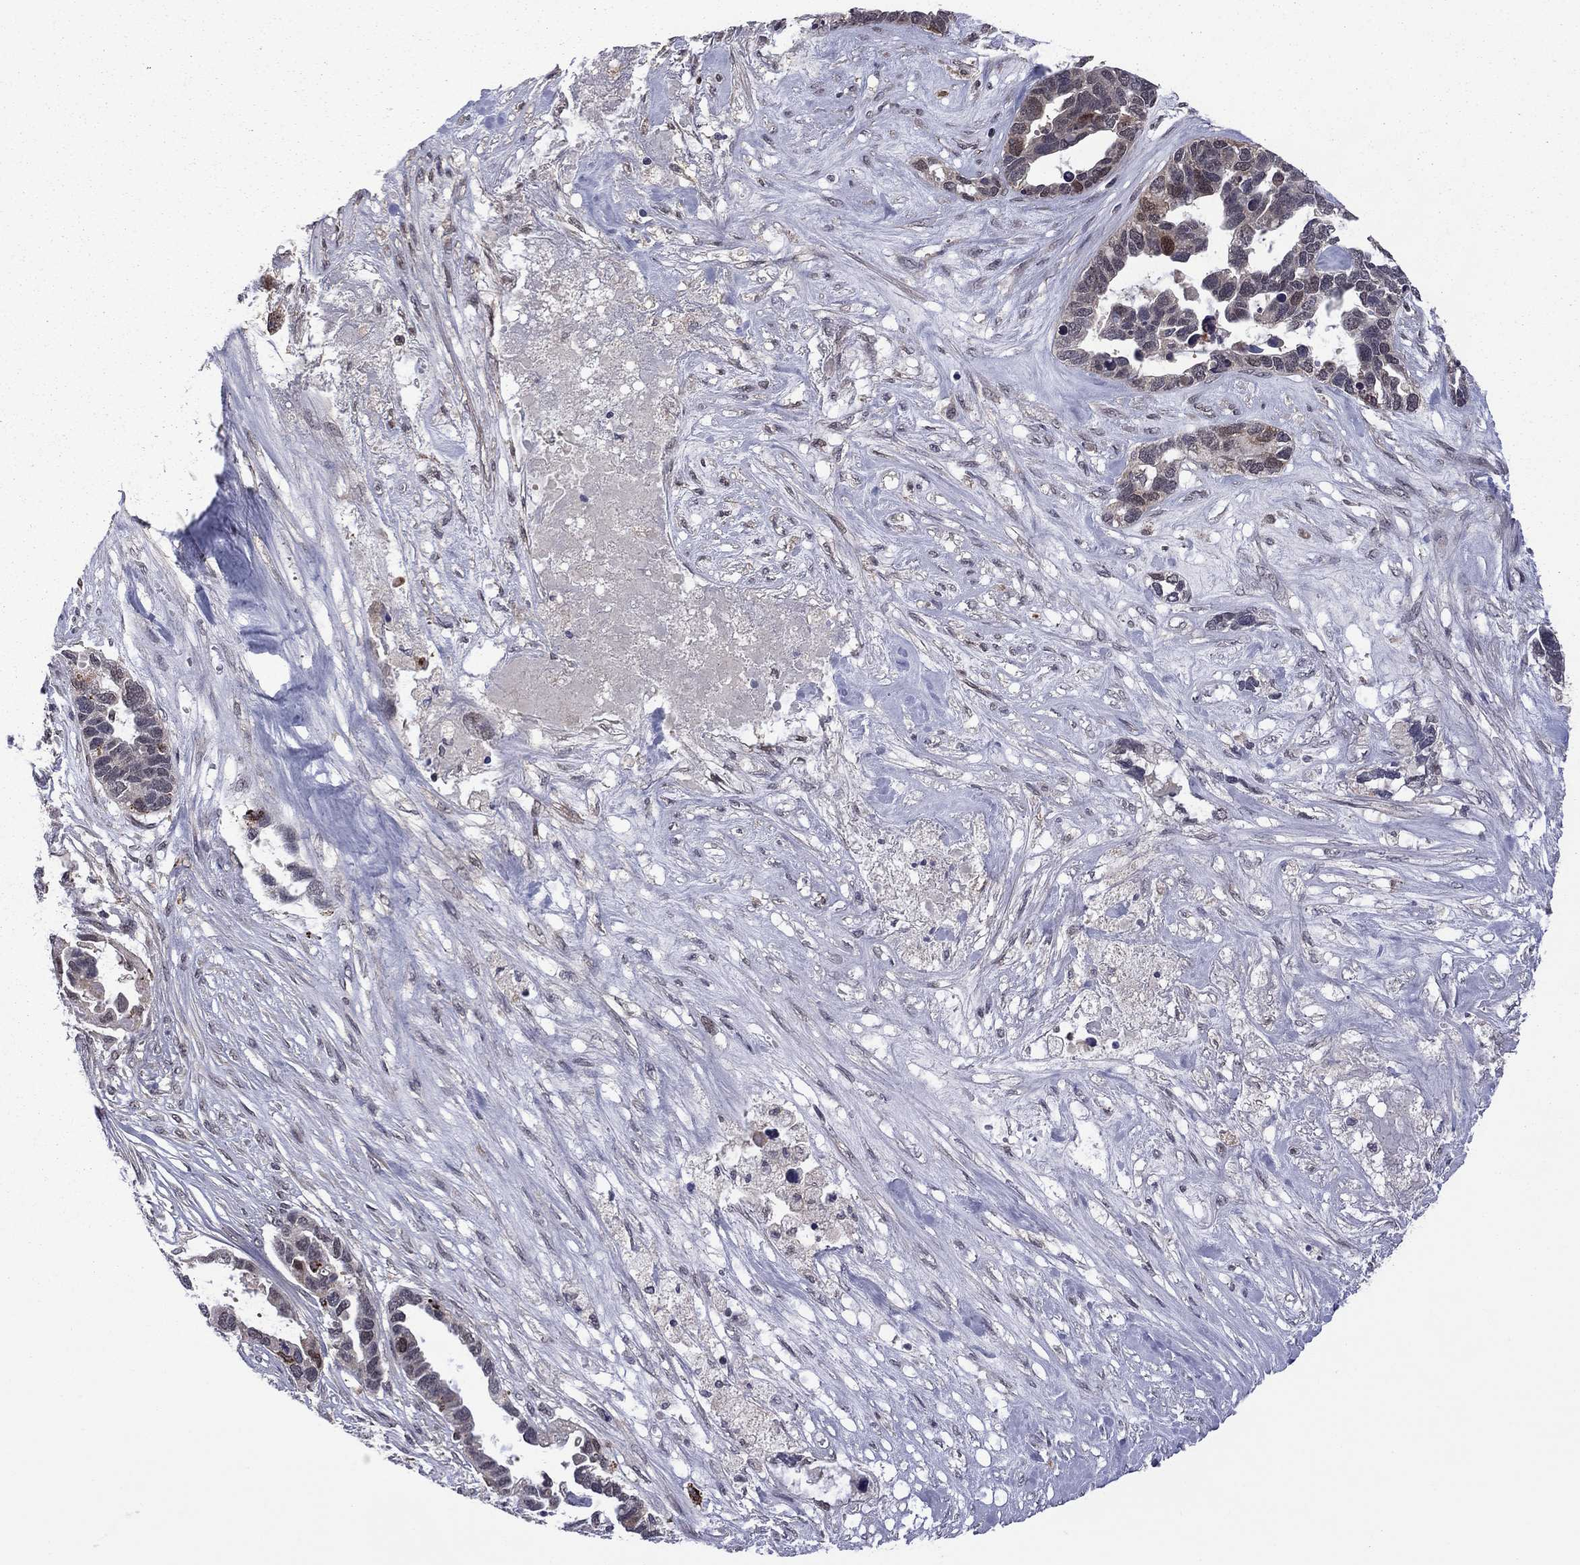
{"staining": {"intensity": "strong", "quantity": "<25%", "location": "cytoplasmic/membranous"}, "tissue": "ovarian cancer", "cell_type": "Tumor cells", "image_type": "cancer", "snomed": [{"axis": "morphology", "description": "Cystadenocarcinoma, serous, NOS"}, {"axis": "topography", "description": "Ovary"}], "caption": "Approximately <25% of tumor cells in serous cystadenocarcinoma (ovarian) reveal strong cytoplasmic/membranous protein staining as visualized by brown immunohistochemical staining.", "gene": "GPAA1", "patient": {"sex": "female", "age": 54}}